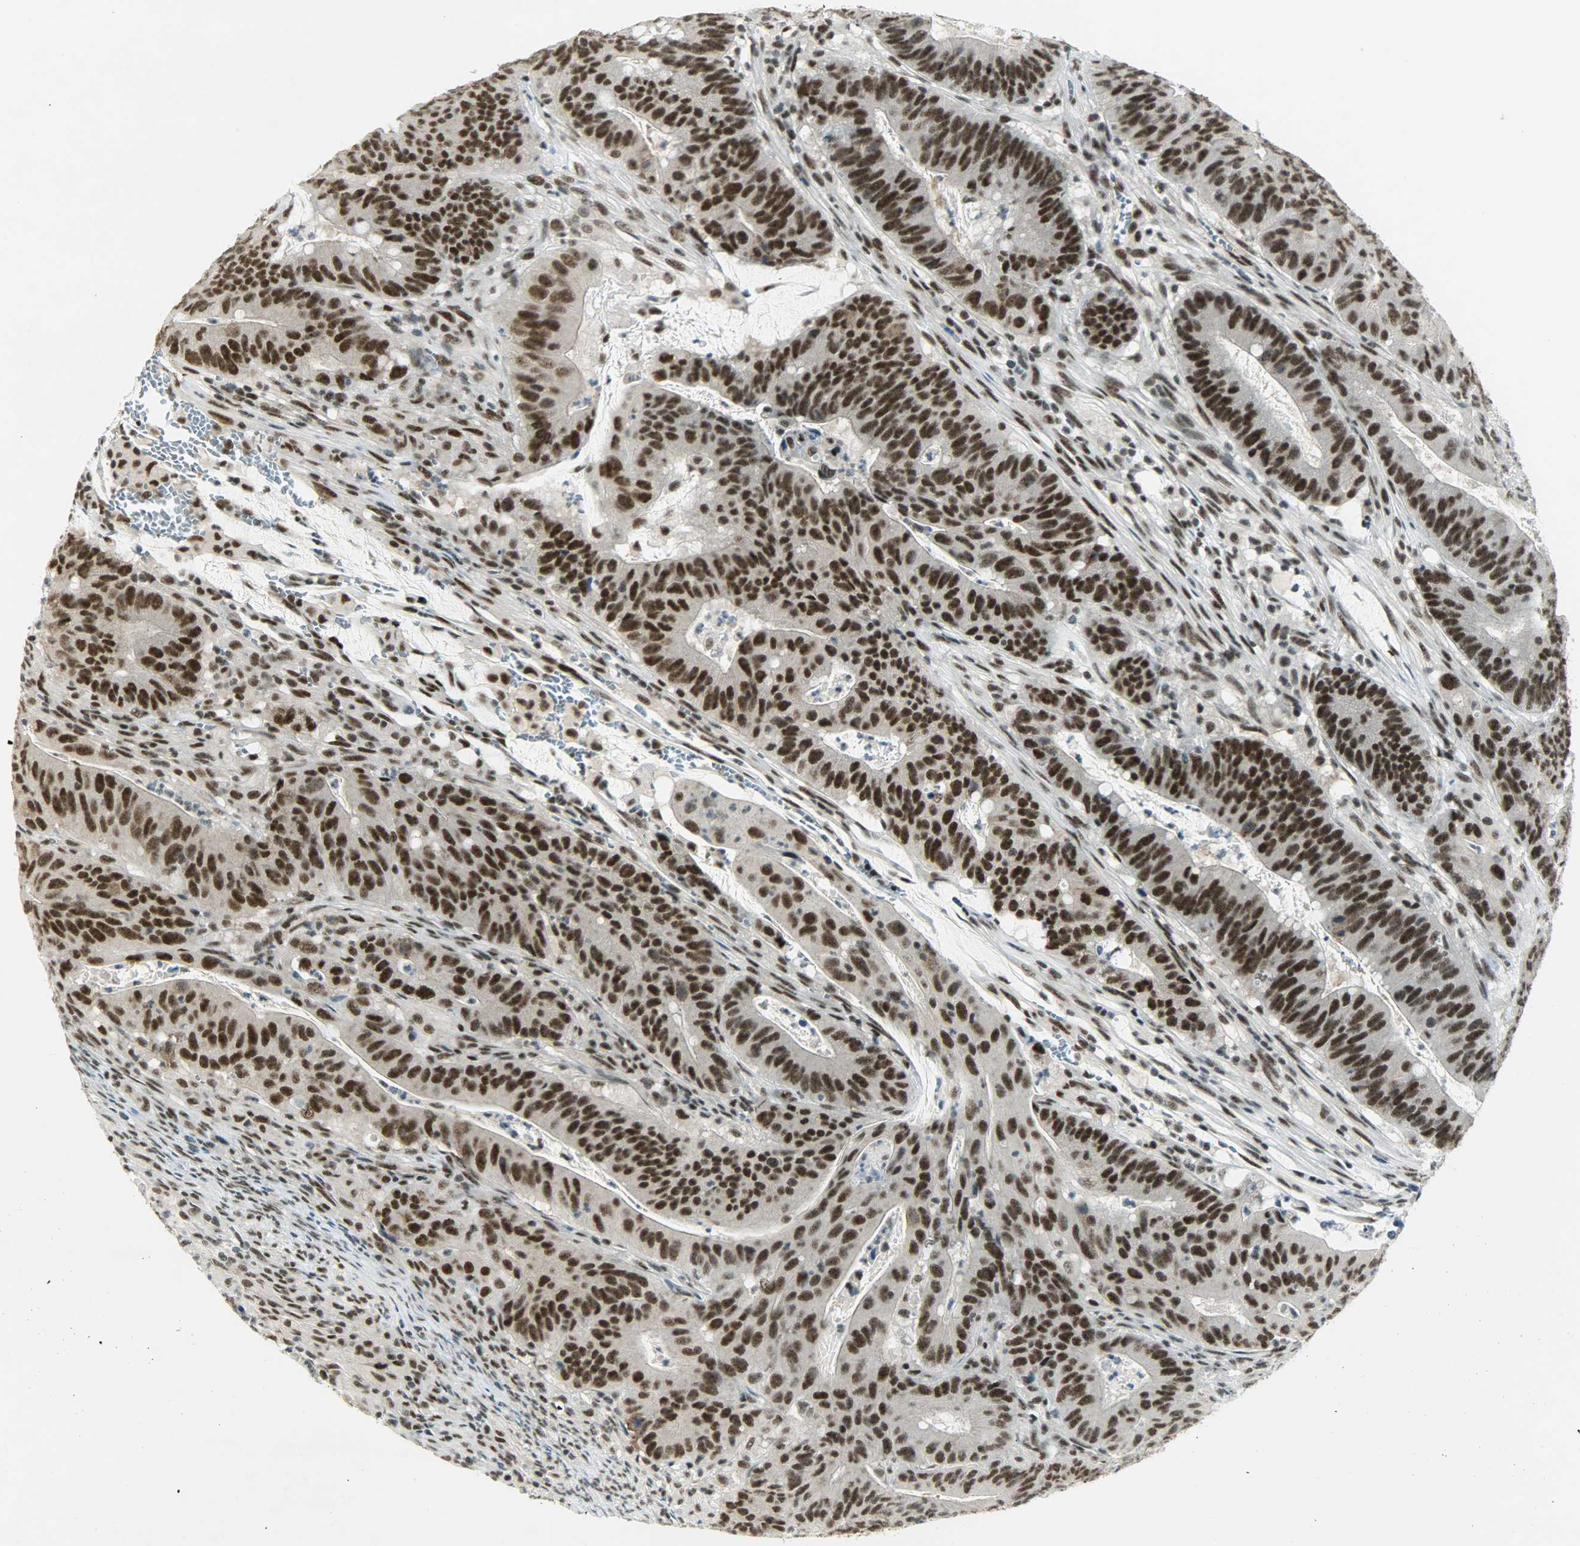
{"staining": {"intensity": "strong", "quantity": ">75%", "location": "nuclear"}, "tissue": "colorectal cancer", "cell_type": "Tumor cells", "image_type": "cancer", "snomed": [{"axis": "morphology", "description": "Adenocarcinoma, NOS"}, {"axis": "topography", "description": "Colon"}], "caption": "The photomicrograph reveals staining of colorectal adenocarcinoma, revealing strong nuclear protein expression (brown color) within tumor cells. (DAB = brown stain, brightfield microscopy at high magnification).", "gene": "SUGP1", "patient": {"sex": "male", "age": 45}}